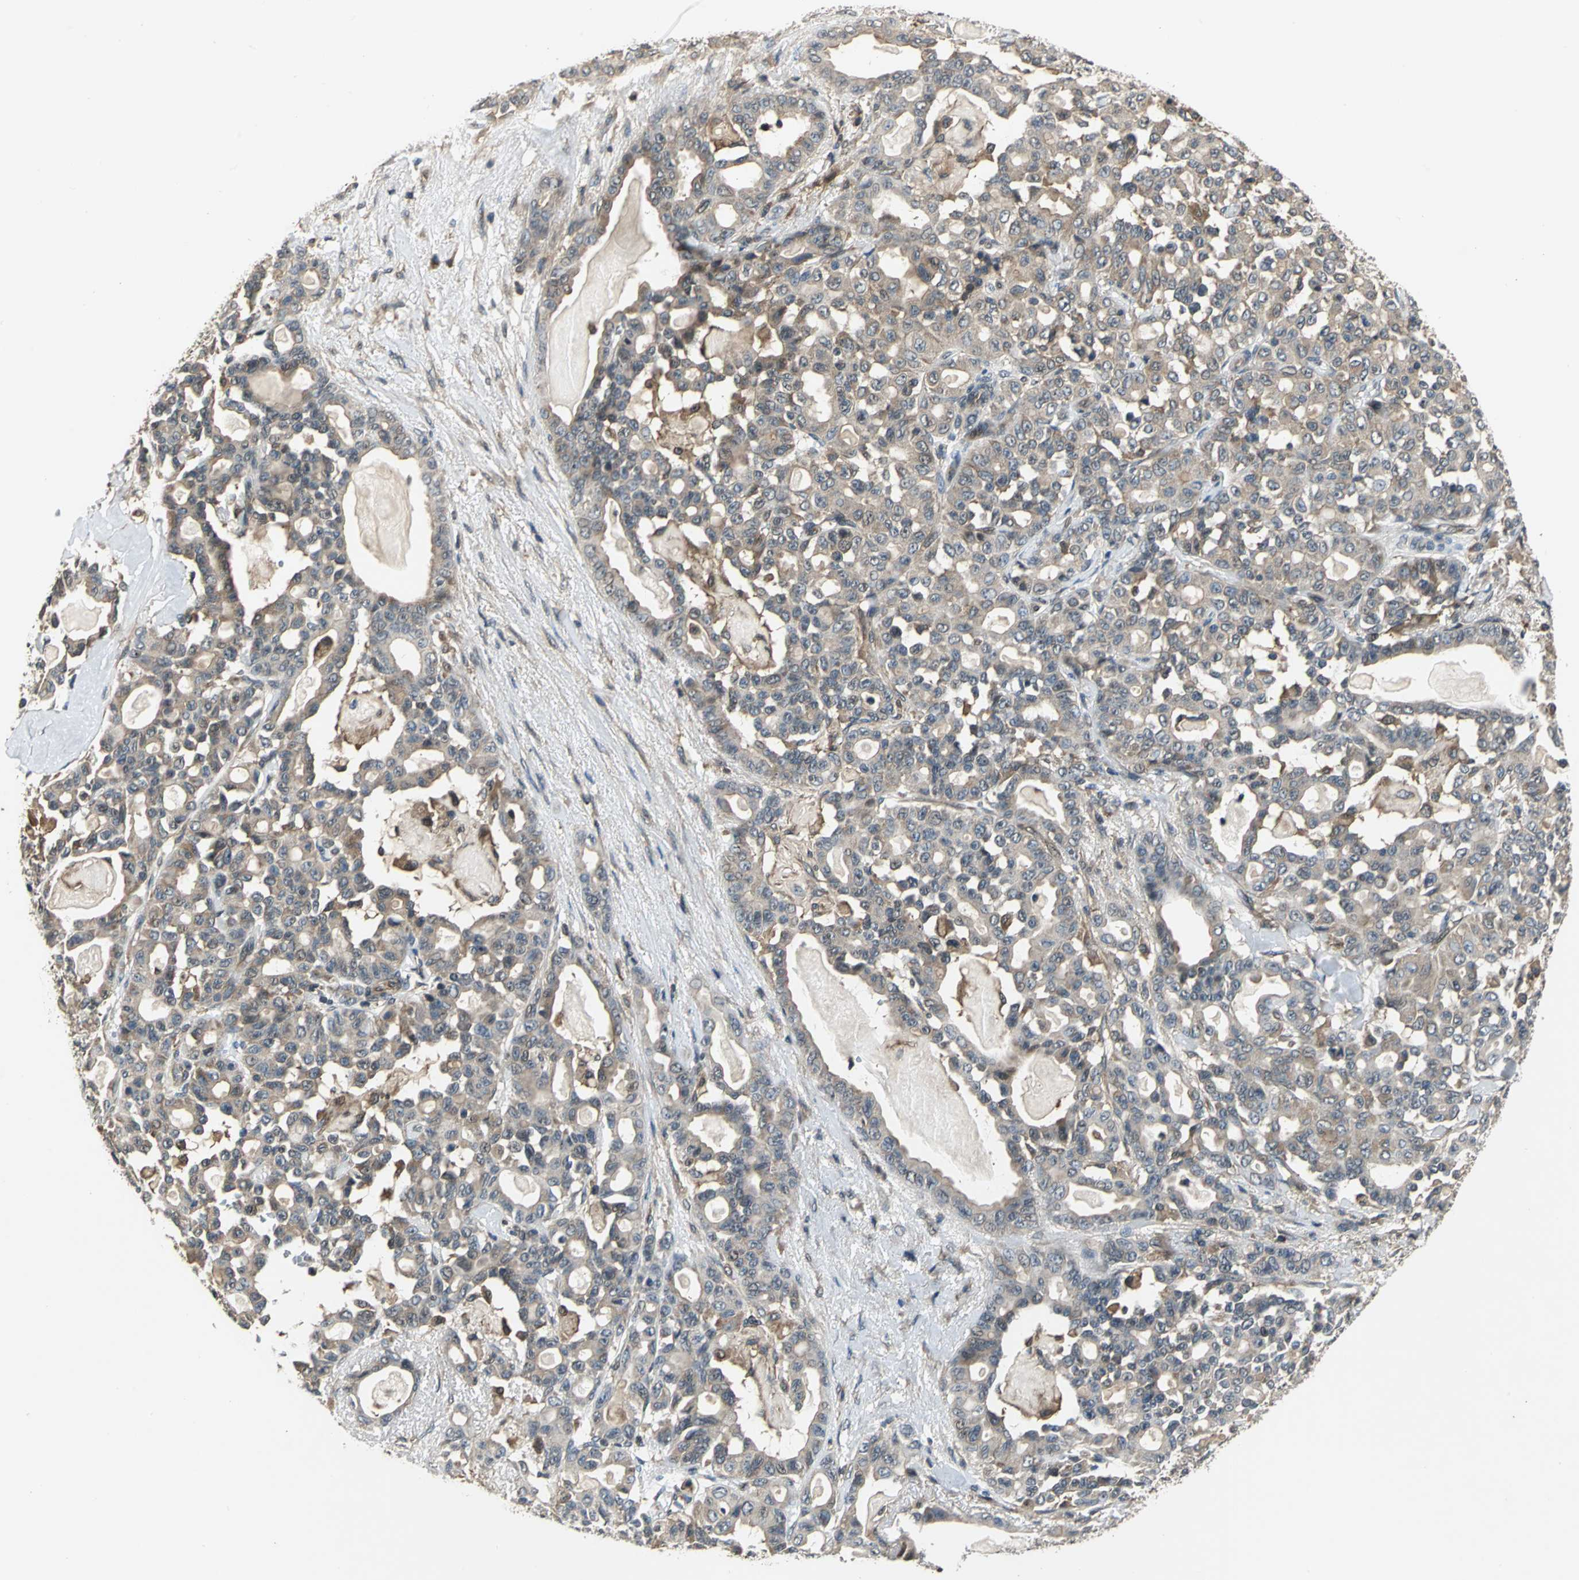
{"staining": {"intensity": "weak", "quantity": ">75%", "location": "cytoplasmic/membranous"}, "tissue": "pancreatic cancer", "cell_type": "Tumor cells", "image_type": "cancer", "snomed": [{"axis": "morphology", "description": "Adenocarcinoma, NOS"}, {"axis": "topography", "description": "Pancreas"}], "caption": "A brown stain highlights weak cytoplasmic/membranous expression of a protein in pancreatic cancer tumor cells. The protein of interest is stained brown, and the nuclei are stained in blue (DAB (3,3'-diaminobenzidine) IHC with brightfield microscopy, high magnification).", "gene": "EIF2B2", "patient": {"sex": "male", "age": 63}}